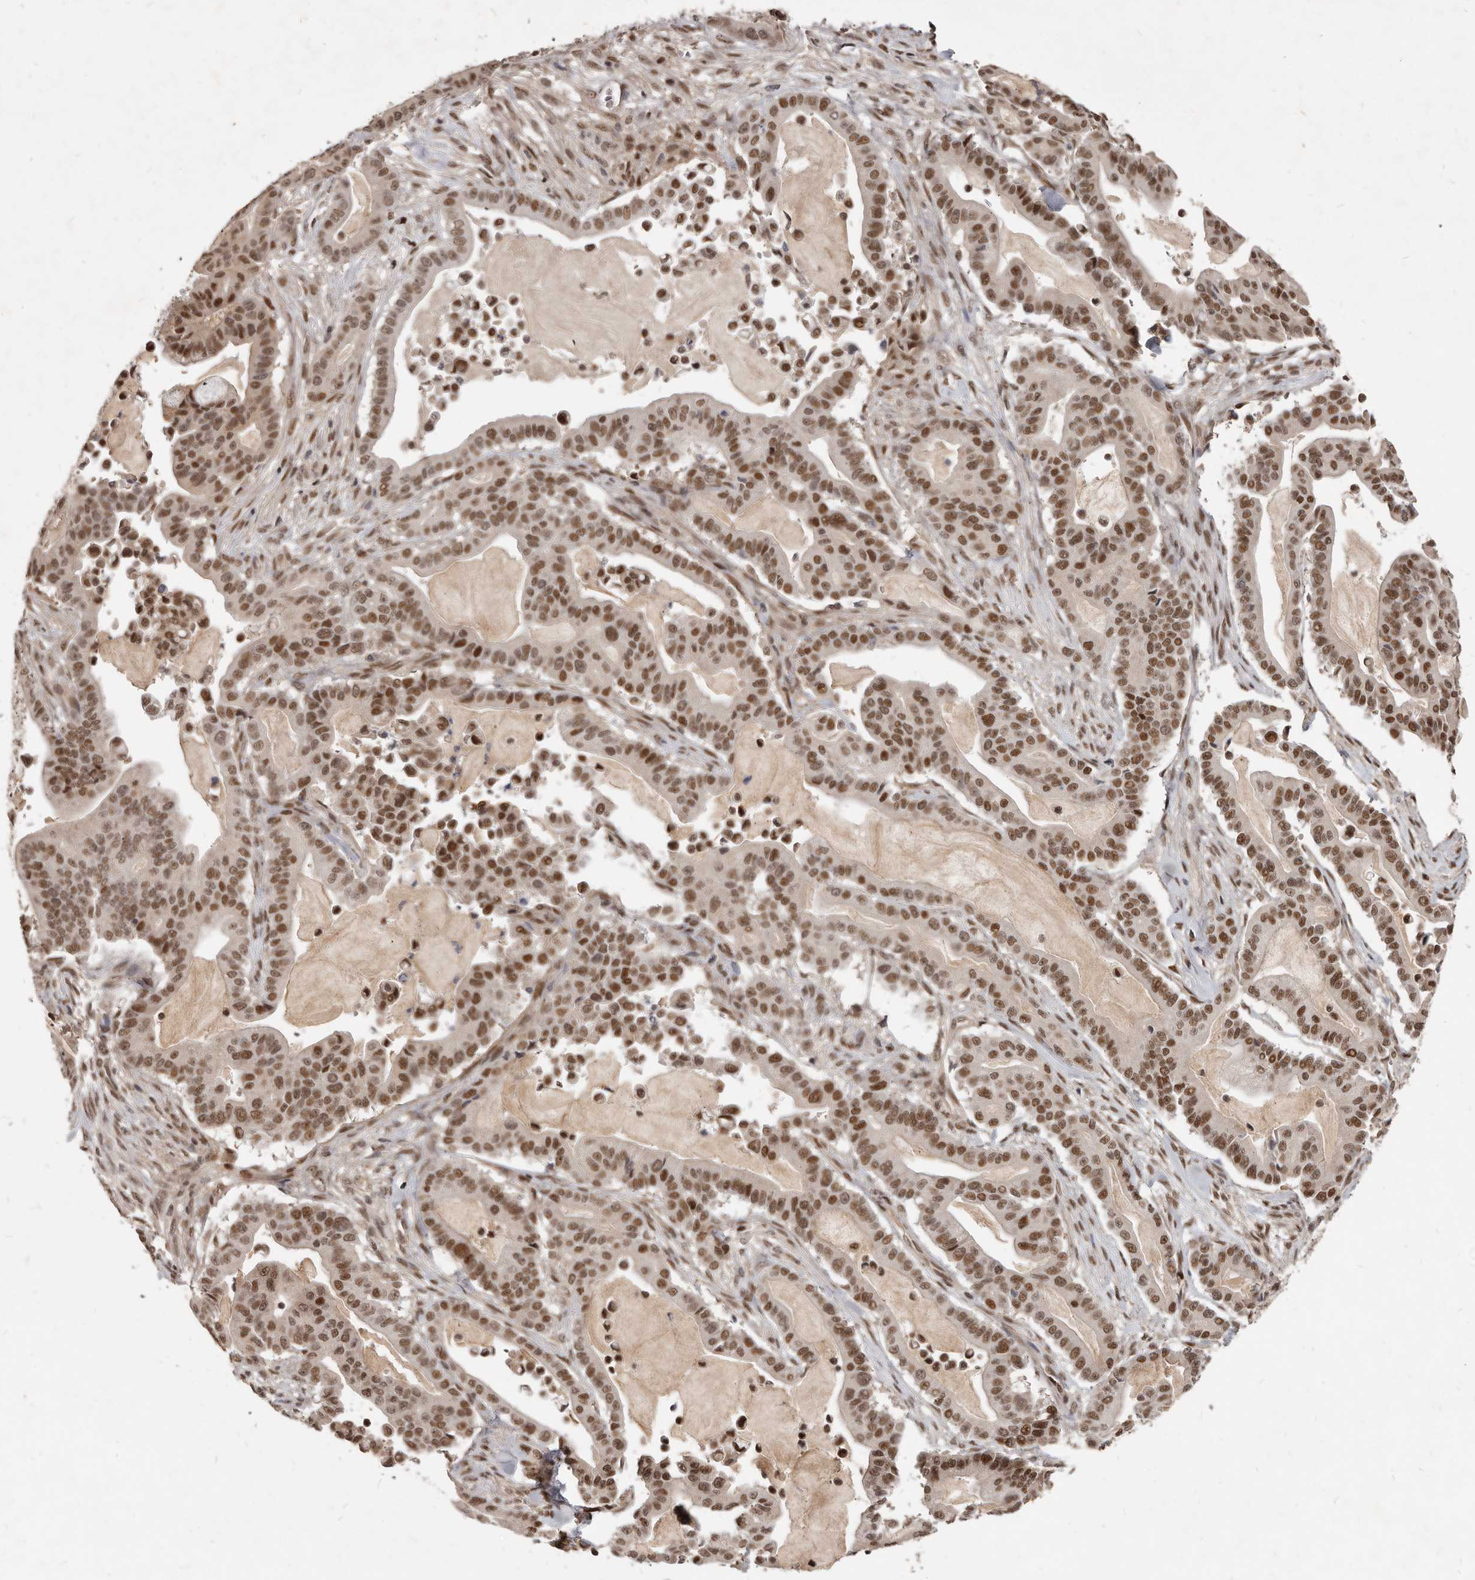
{"staining": {"intensity": "moderate", "quantity": ">75%", "location": "nuclear"}, "tissue": "pancreatic cancer", "cell_type": "Tumor cells", "image_type": "cancer", "snomed": [{"axis": "morphology", "description": "Adenocarcinoma, NOS"}, {"axis": "topography", "description": "Pancreas"}], "caption": "Immunohistochemical staining of pancreatic adenocarcinoma demonstrates medium levels of moderate nuclear protein expression in approximately >75% of tumor cells.", "gene": "ATF5", "patient": {"sex": "male", "age": 63}}